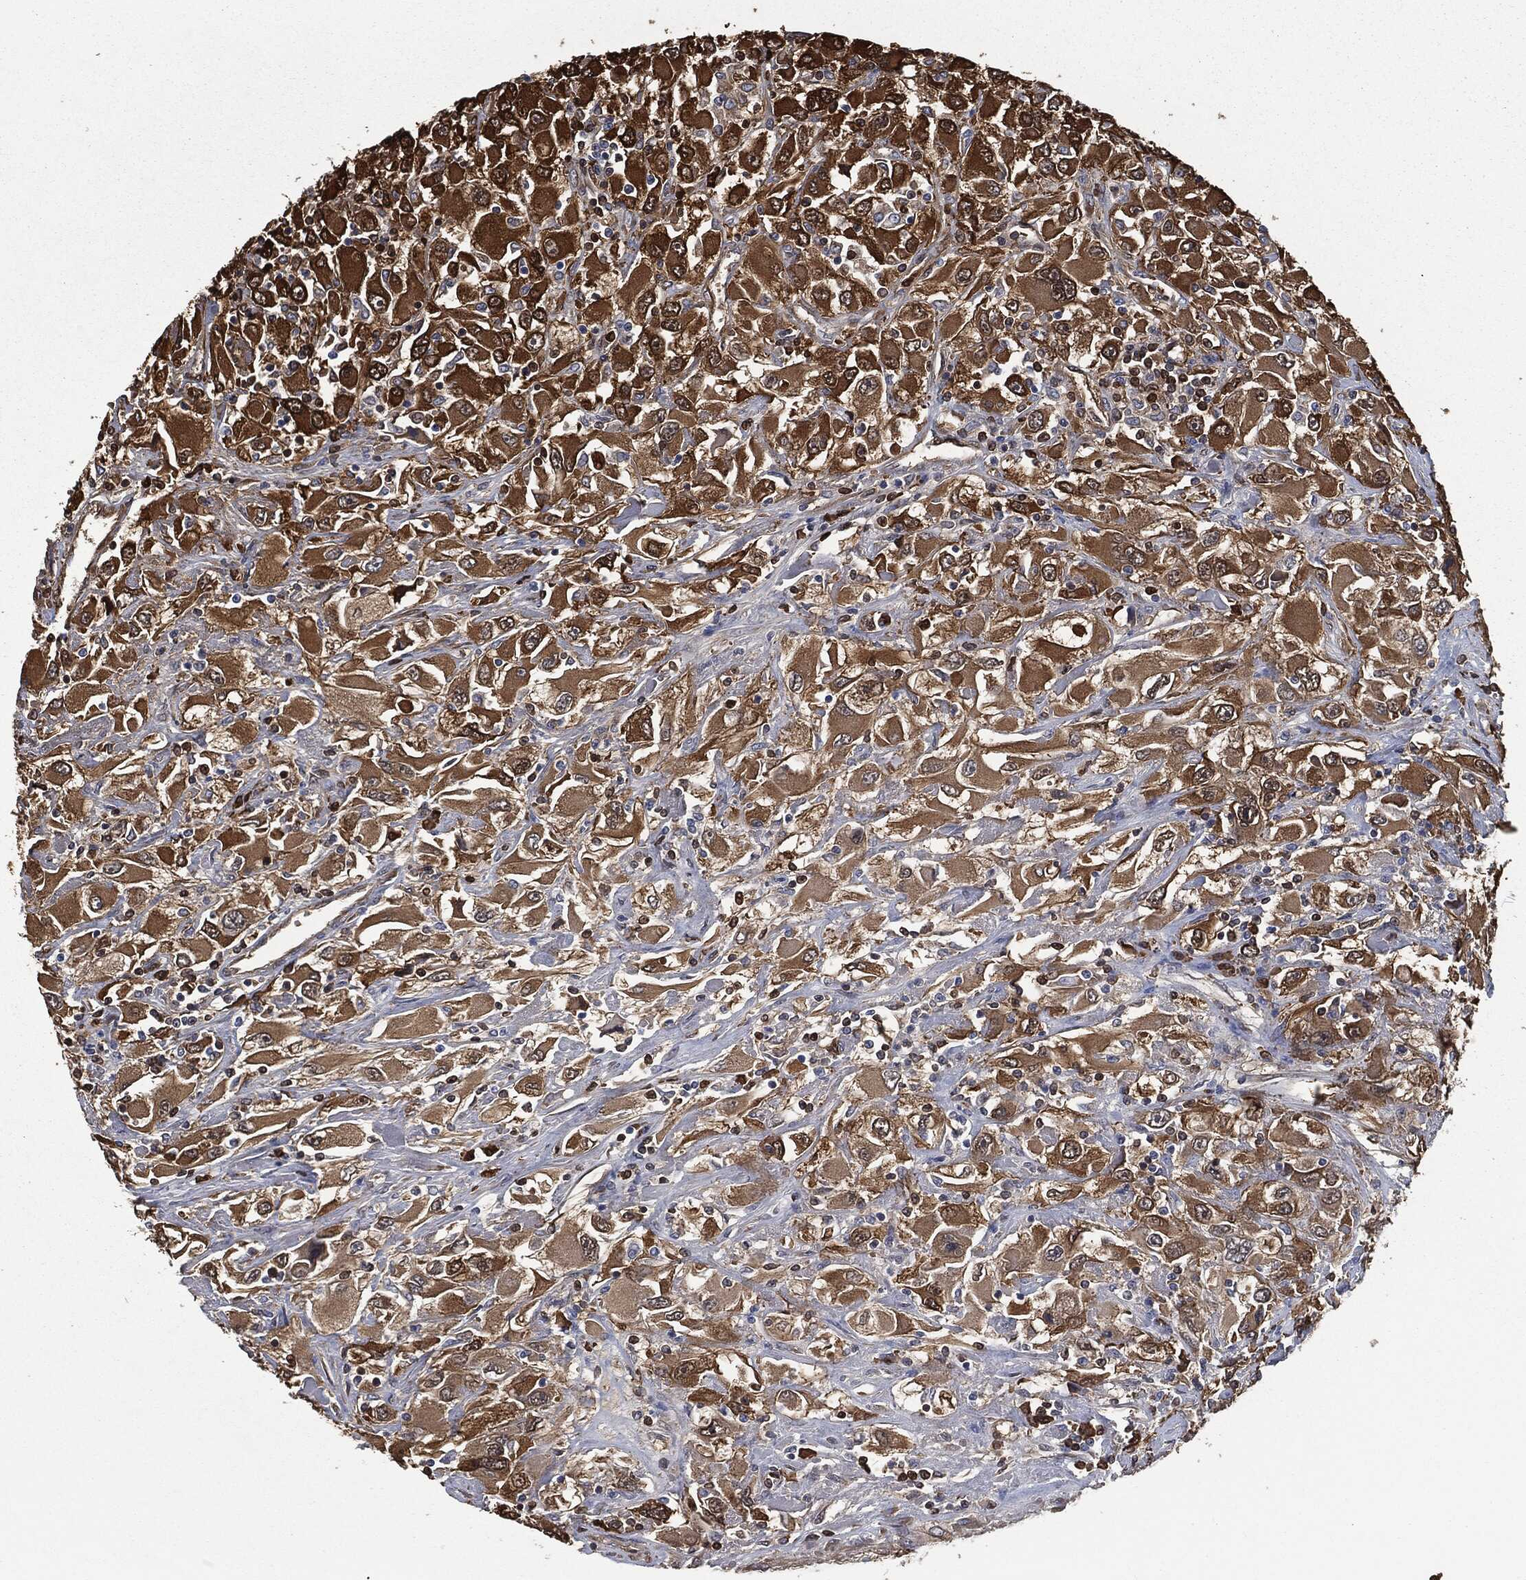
{"staining": {"intensity": "strong", "quantity": ">75%", "location": "cytoplasmic/membranous"}, "tissue": "renal cancer", "cell_type": "Tumor cells", "image_type": "cancer", "snomed": [{"axis": "morphology", "description": "Adenocarcinoma, NOS"}, {"axis": "topography", "description": "Kidney"}], "caption": "IHC of human renal cancer (adenocarcinoma) demonstrates high levels of strong cytoplasmic/membranous staining in approximately >75% of tumor cells. (brown staining indicates protein expression, while blue staining denotes nuclei).", "gene": "PRDX4", "patient": {"sex": "female", "age": 52}}